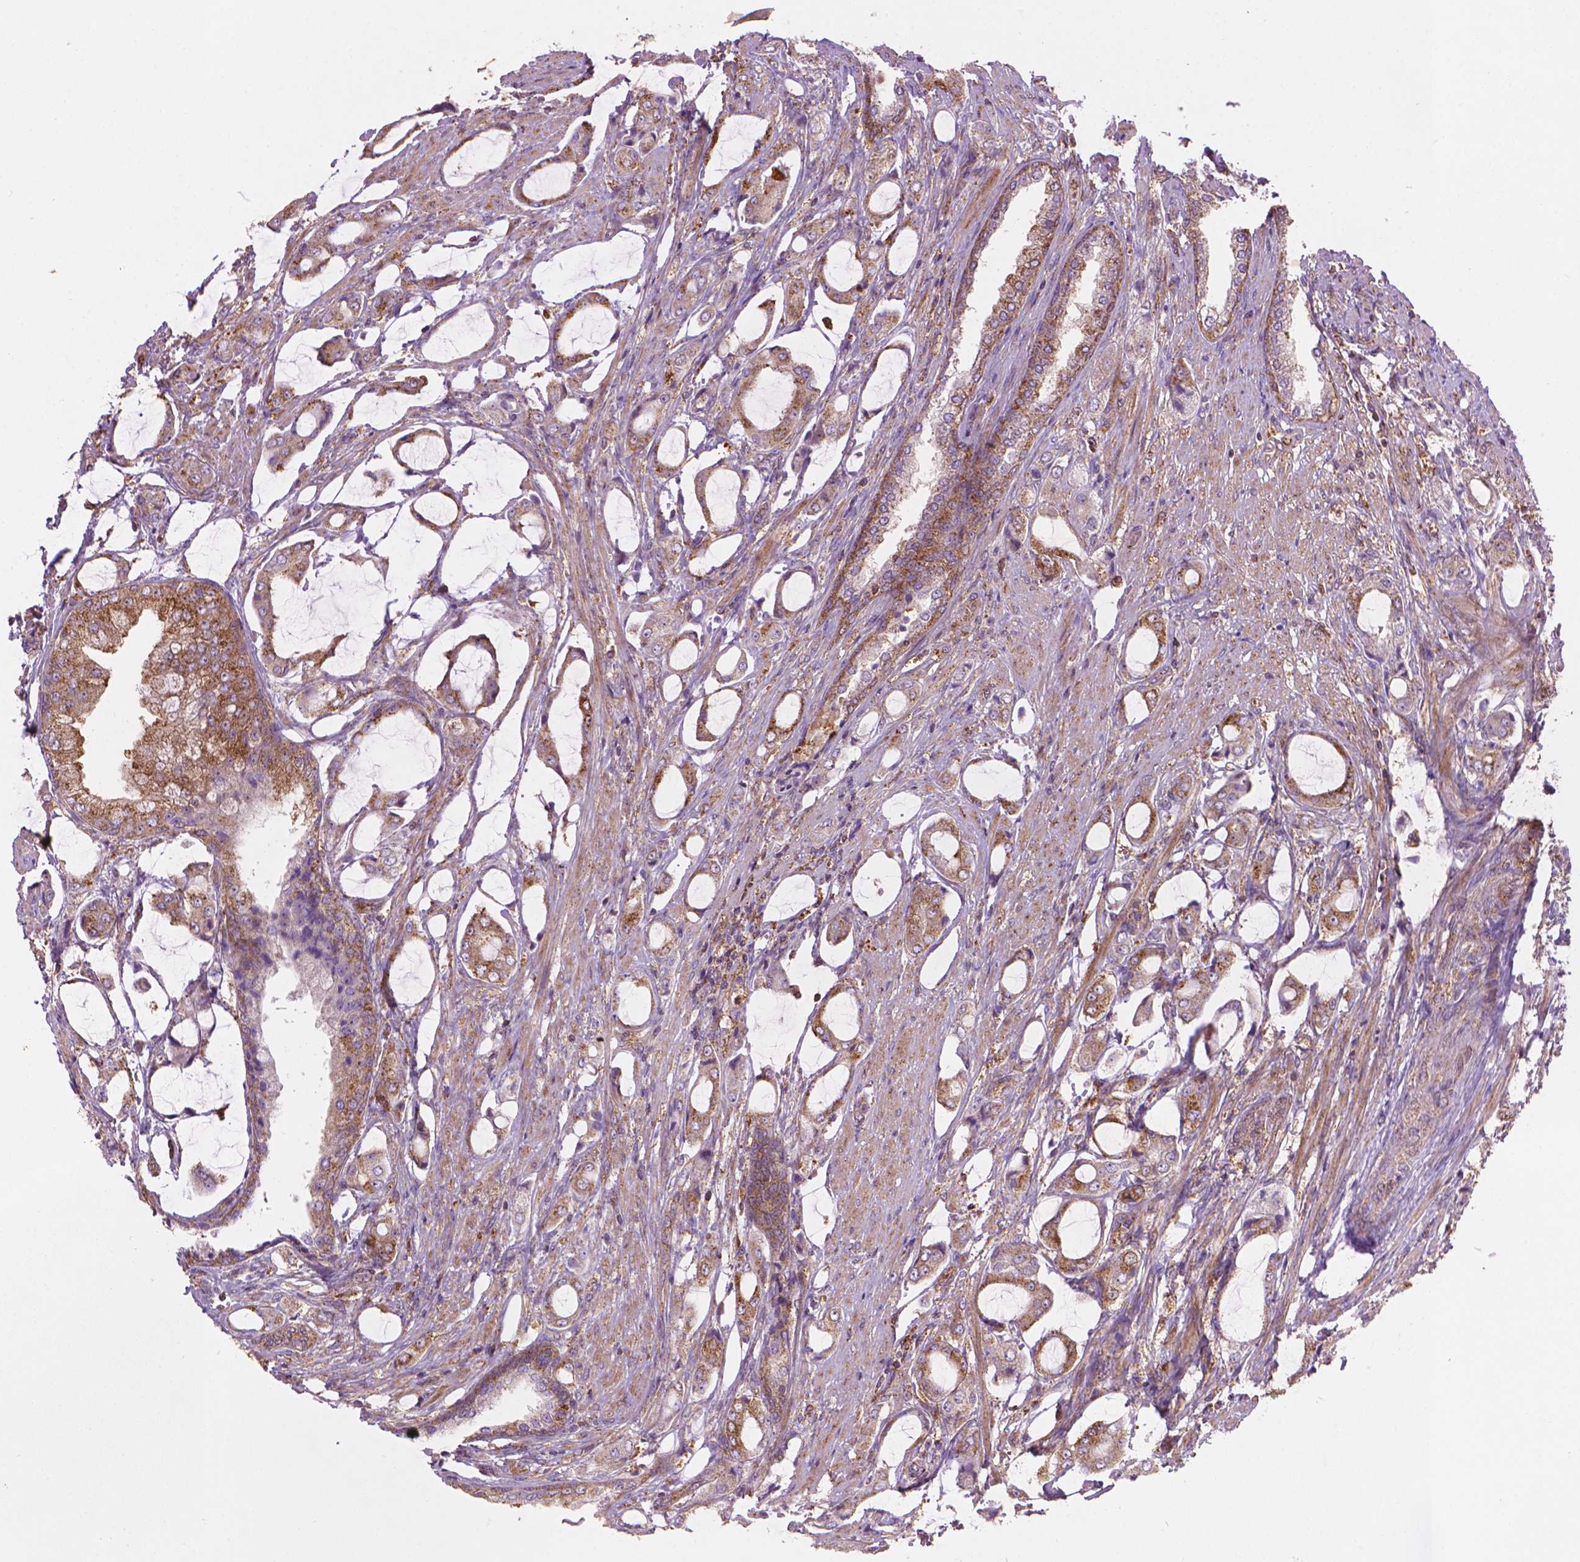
{"staining": {"intensity": "moderate", "quantity": ">75%", "location": "cytoplasmic/membranous"}, "tissue": "prostate cancer", "cell_type": "Tumor cells", "image_type": "cancer", "snomed": [{"axis": "morphology", "description": "Adenocarcinoma, NOS"}, {"axis": "topography", "description": "Prostate"}], "caption": "Prostate adenocarcinoma was stained to show a protein in brown. There is medium levels of moderate cytoplasmic/membranous positivity in about >75% of tumor cells.", "gene": "VARS2", "patient": {"sex": "male", "age": 63}}